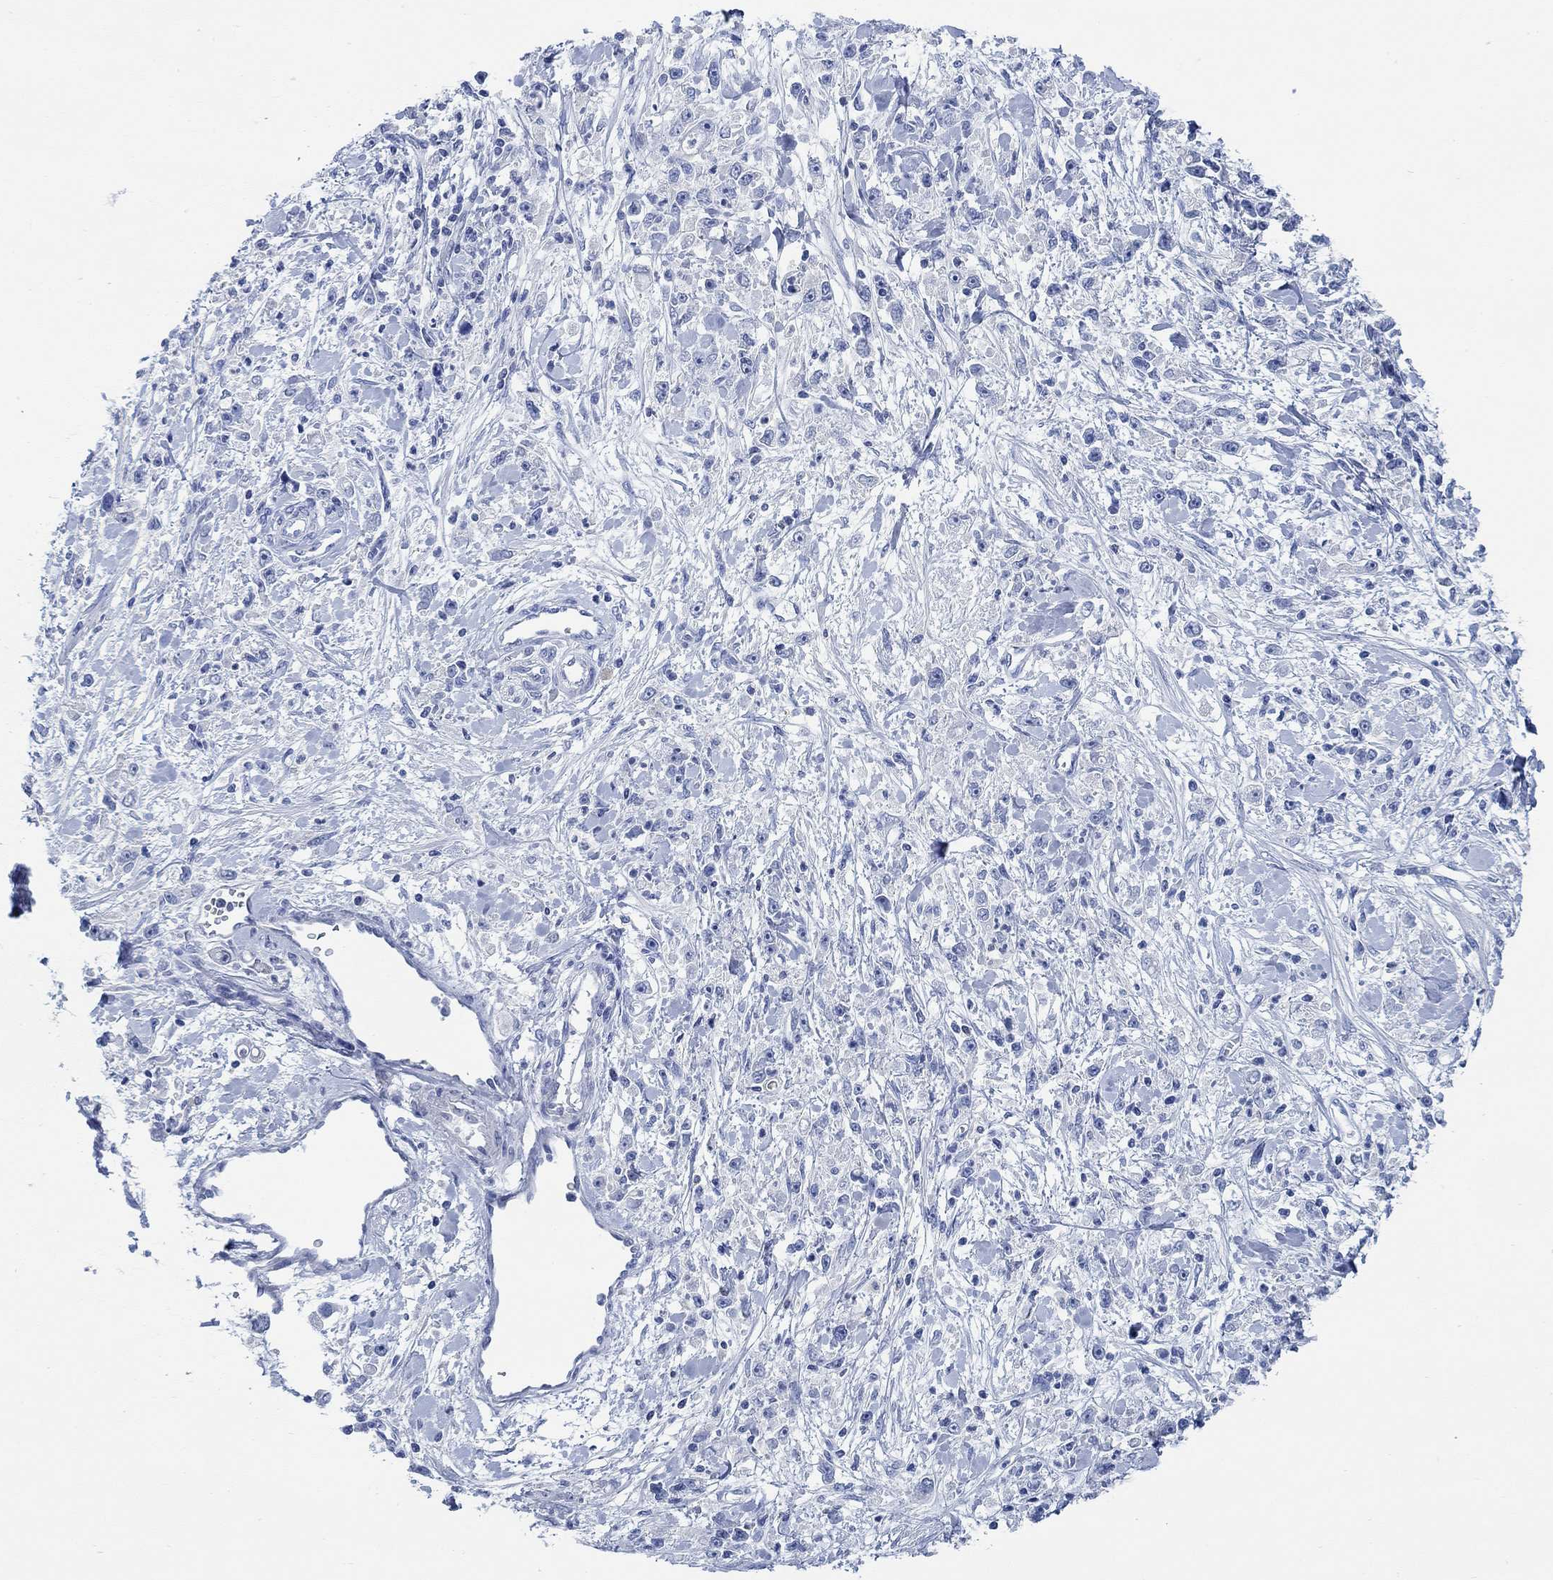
{"staining": {"intensity": "negative", "quantity": "none", "location": "none"}, "tissue": "stomach cancer", "cell_type": "Tumor cells", "image_type": "cancer", "snomed": [{"axis": "morphology", "description": "Adenocarcinoma, NOS"}, {"axis": "topography", "description": "Stomach"}], "caption": "Human adenocarcinoma (stomach) stained for a protein using immunohistochemistry reveals no expression in tumor cells.", "gene": "PPP1R17", "patient": {"sex": "female", "age": 59}}